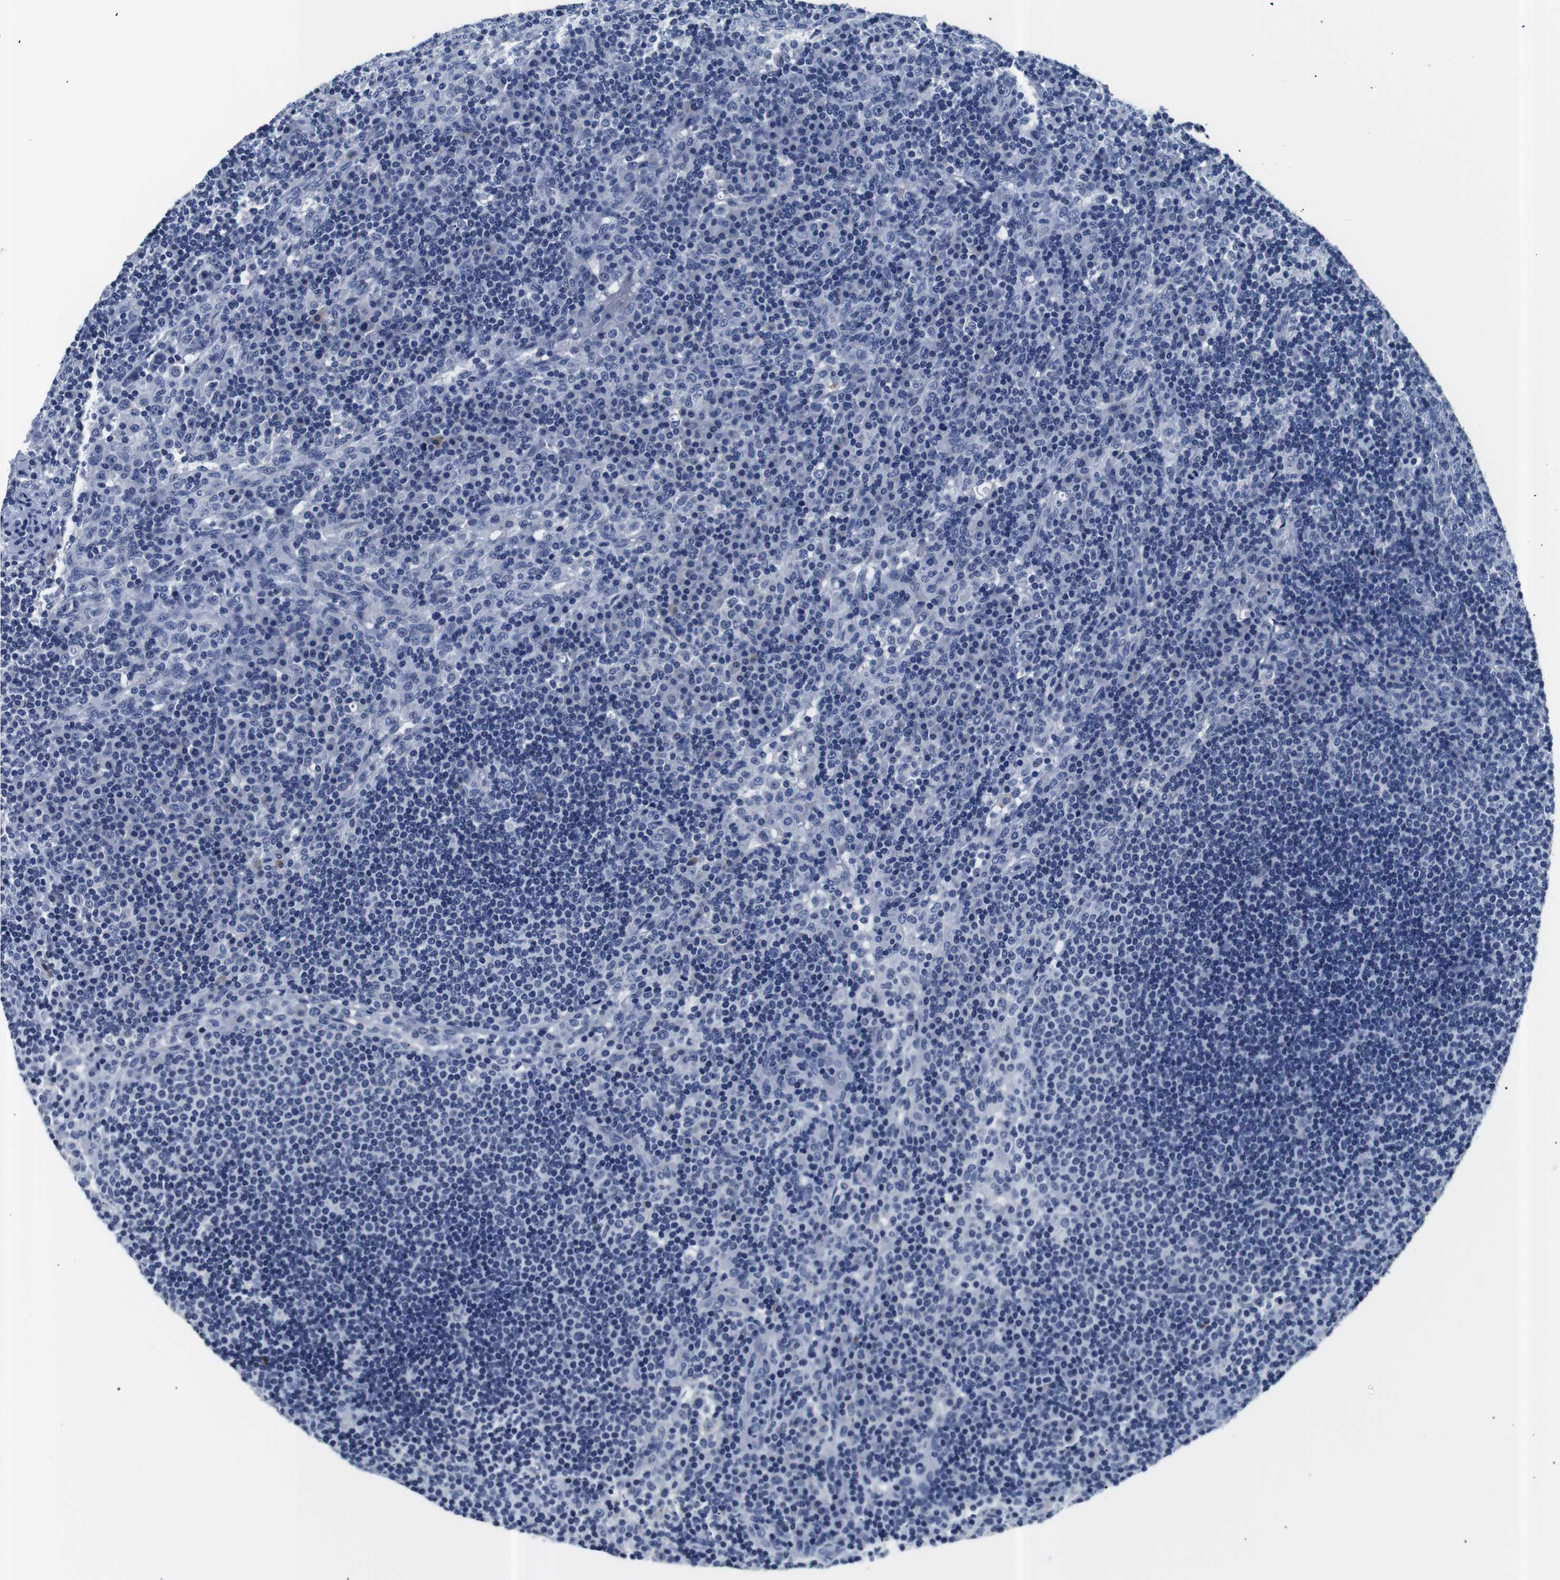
{"staining": {"intensity": "negative", "quantity": "none", "location": "none"}, "tissue": "lymph node", "cell_type": "Germinal center cells", "image_type": "normal", "snomed": [{"axis": "morphology", "description": "Normal tissue, NOS"}, {"axis": "topography", "description": "Lymph node"}], "caption": "Micrograph shows no protein positivity in germinal center cells of unremarkable lymph node.", "gene": "GAP43", "patient": {"sex": "female", "age": 53}}